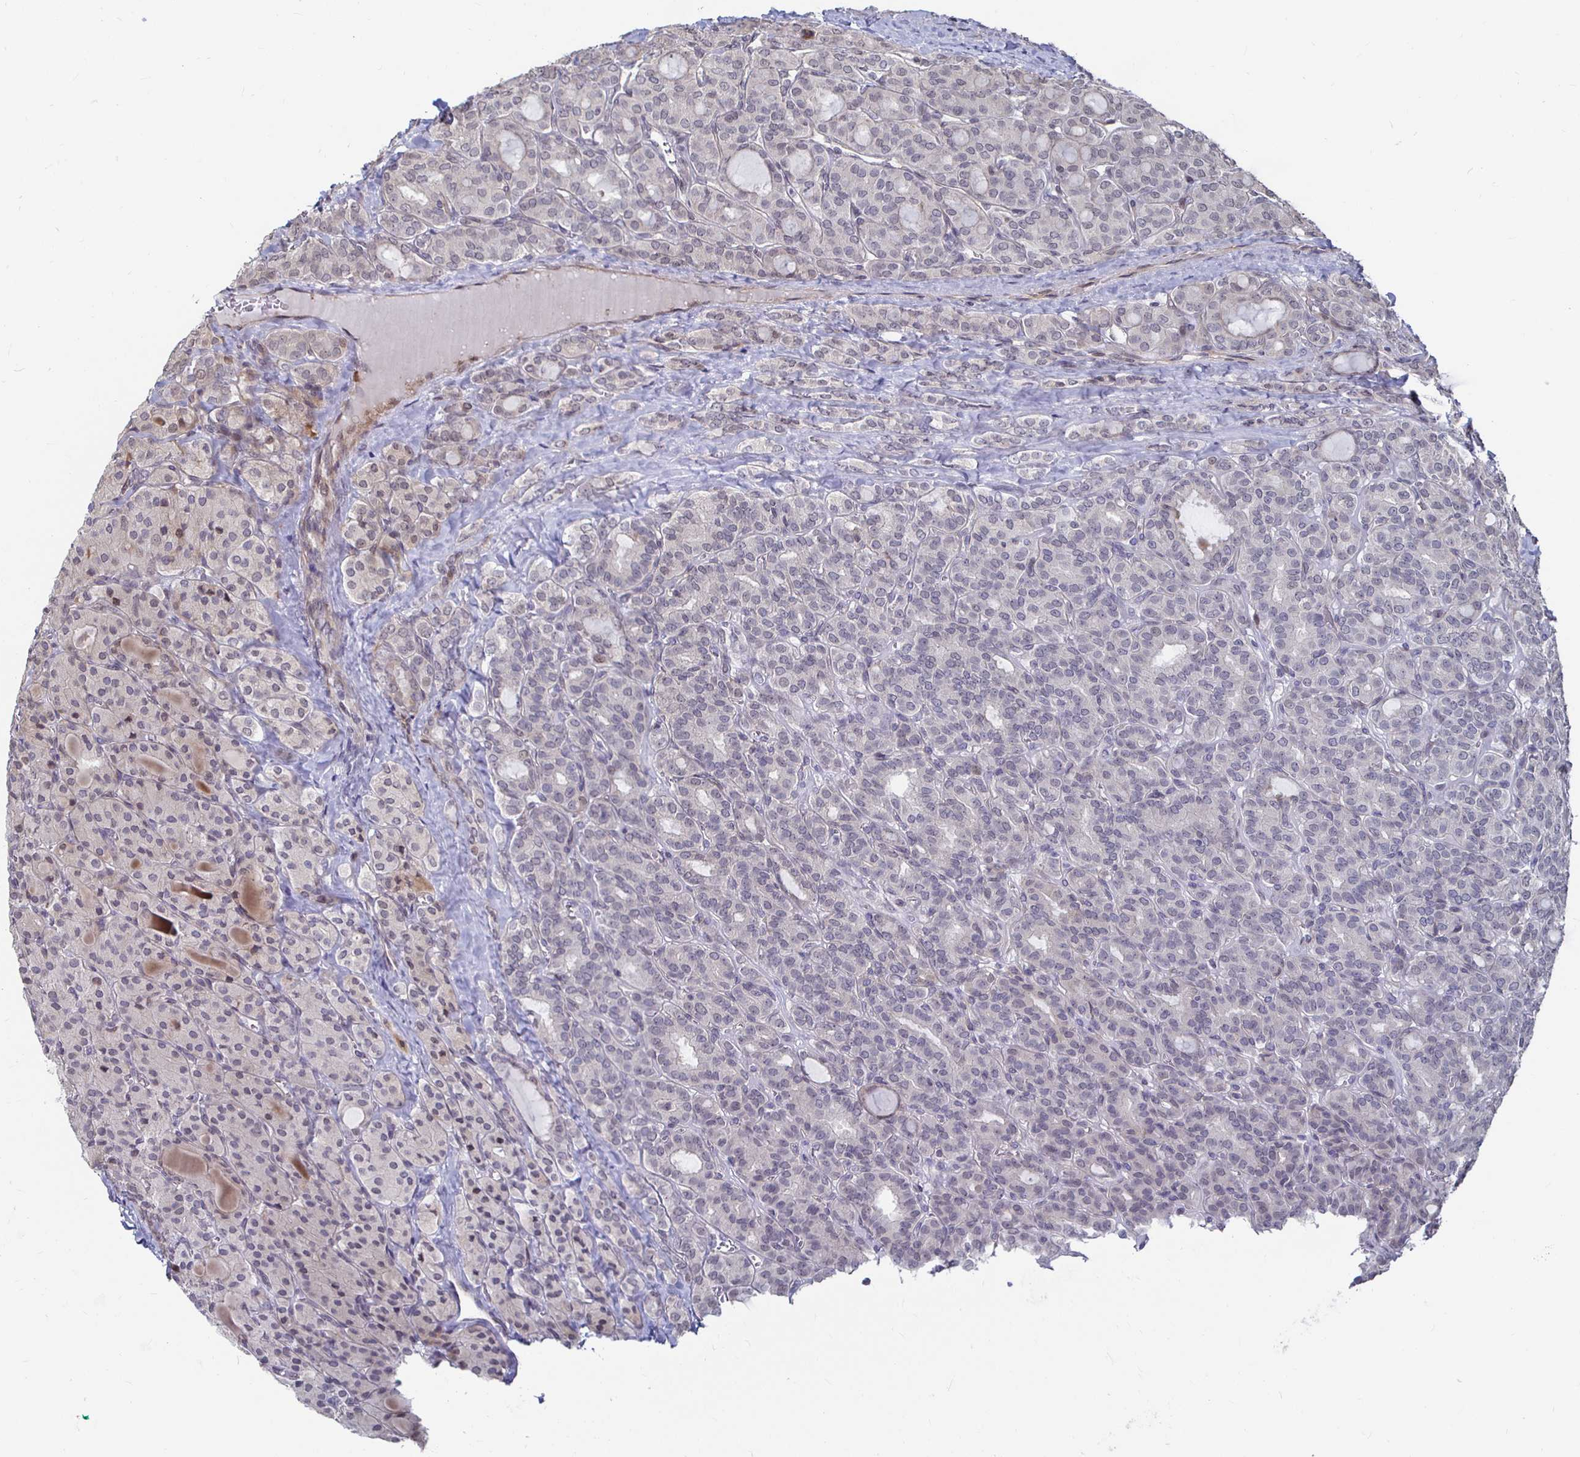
{"staining": {"intensity": "negative", "quantity": "none", "location": "none"}, "tissue": "thyroid cancer", "cell_type": "Tumor cells", "image_type": "cancer", "snomed": [{"axis": "morphology", "description": "Normal tissue, NOS"}, {"axis": "morphology", "description": "Follicular adenoma carcinoma, NOS"}, {"axis": "topography", "description": "Thyroid gland"}], "caption": "A high-resolution image shows immunohistochemistry staining of thyroid cancer, which exhibits no significant staining in tumor cells.", "gene": "CAPN11", "patient": {"sex": "female", "age": 31}}